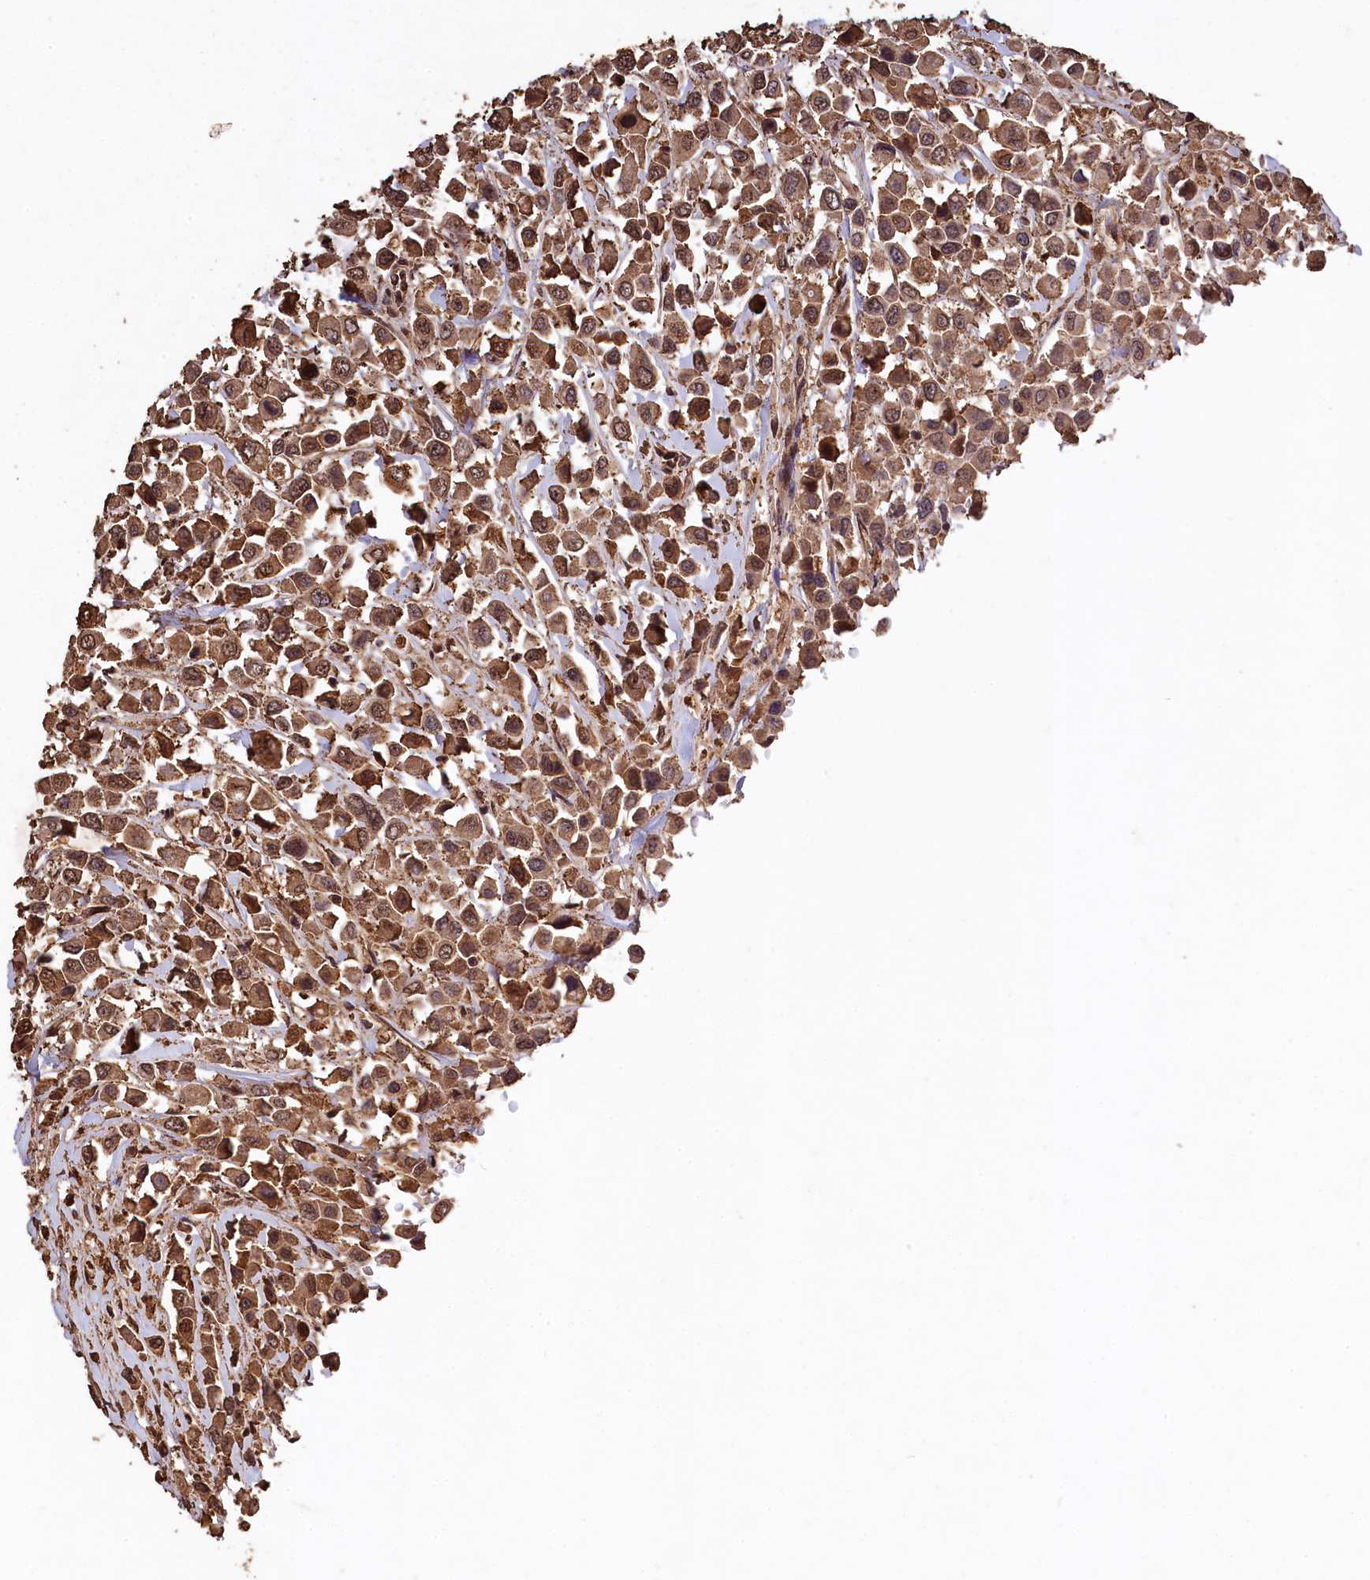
{"staining": {"intensity": "moderate", "quantity": ">75%", "location": "cytoplasmic/membranous,nuclear"}, "tissue": "breast cancer", "cell_type": "Tumor cells", "image_type": "cancer", "snomed": [{"axis": "morphology", "description": "Duct carcinoma"}, {"axis": "topography", "description": "Breast"}], "caption": "Protein expression analysis of human breast cancer reveals moderate cytoplasmic/membranous and nuclear expression in approximately >75% of tumor cells. The protein of interest is shown in brown color, while the nuclei are stained blue.", "gene": "CEP57L1", "patient": {"sex": "female", "age": 61}}